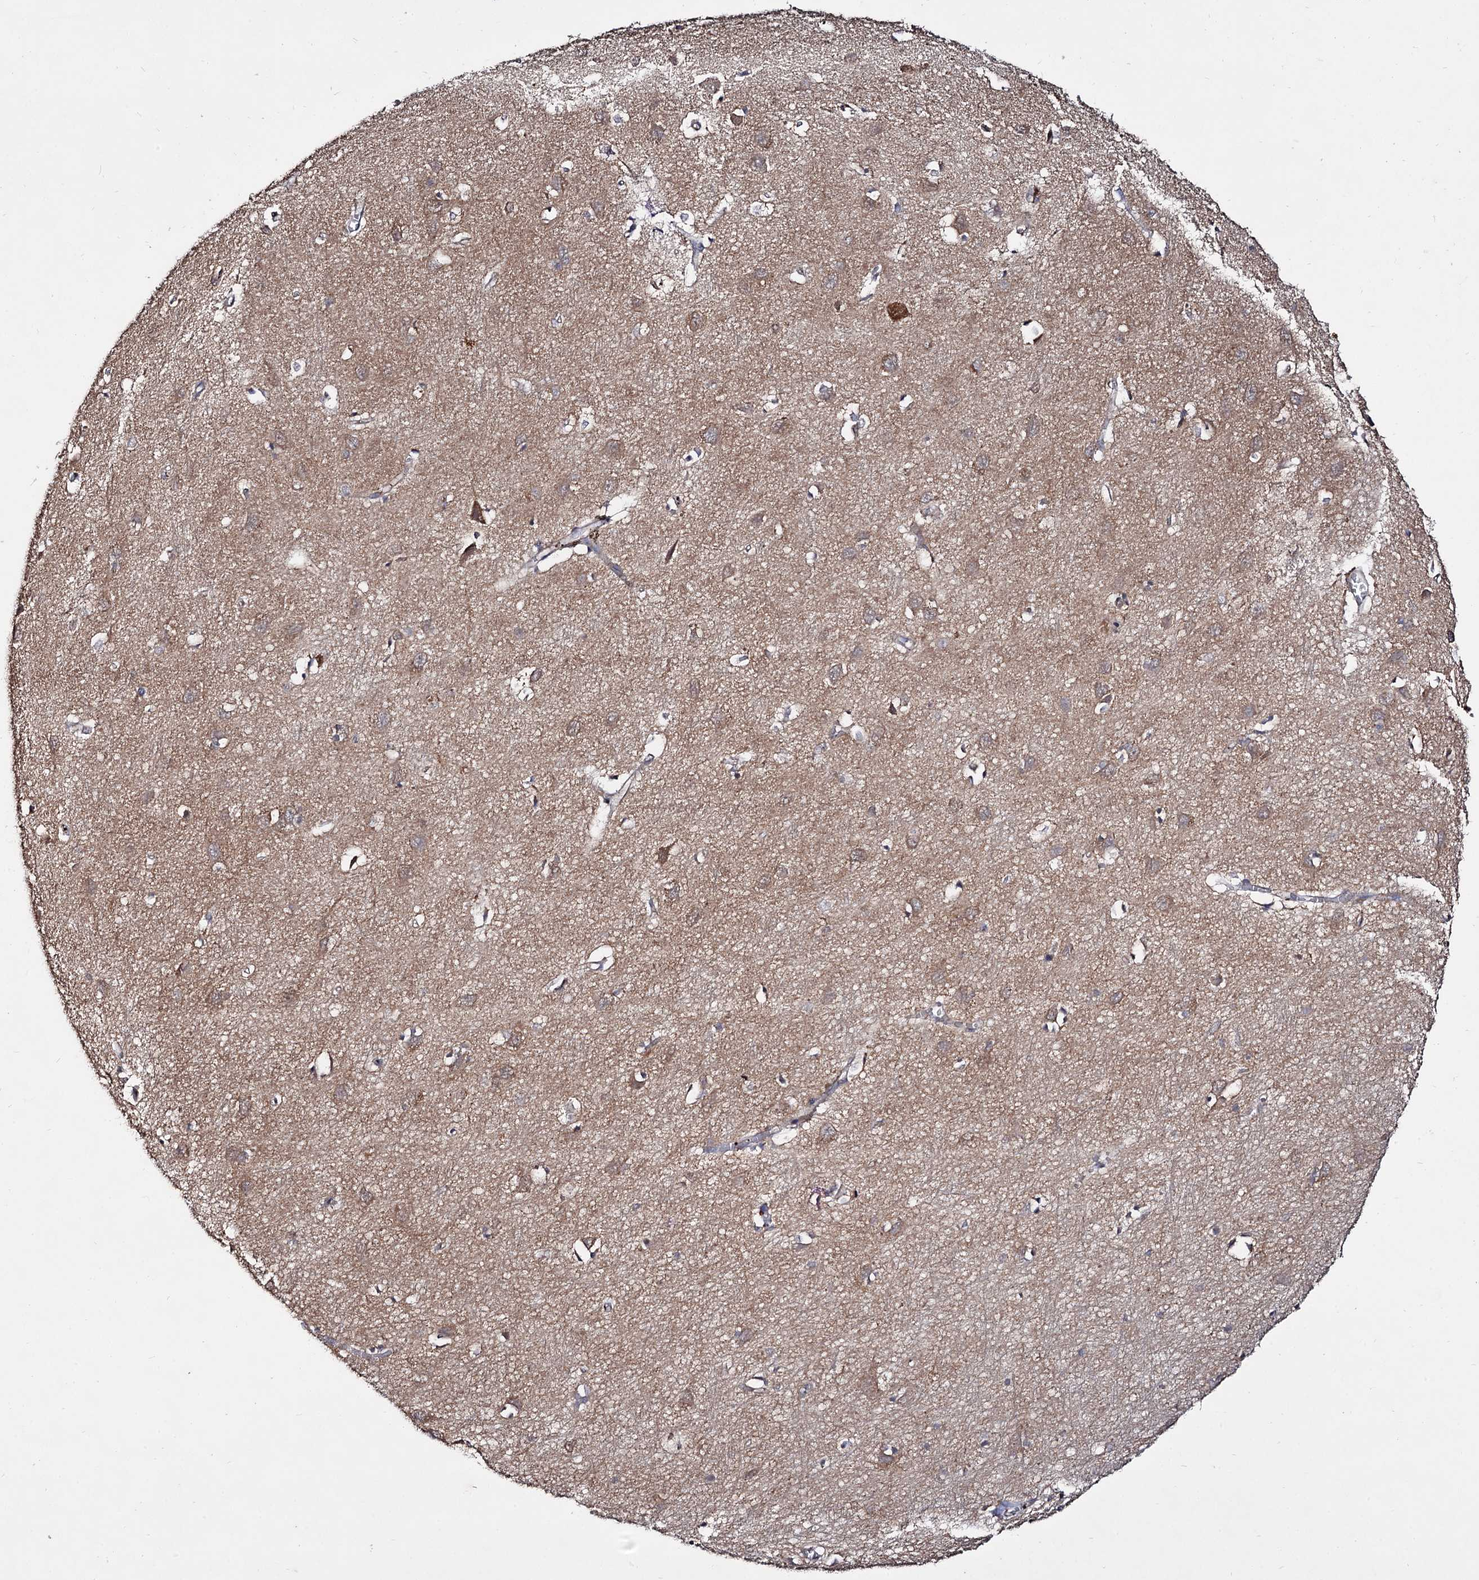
{"staining": {"intensity": "moderate", "quantity": ">75%", "location": "cytoplasmic/membranous"}, "tissue": "cerebral cortex", "cell_type": "Endothelial cells", "image_type": "normal", "snomed": [{"axis": "morphology", "description": "Normal tissue, NOS"}, {"axis": "topography", "description": "Cerebral cortex"}], "caption": "Immunohistochemical staining of benign cerebral cortex displays >75% levels of moderate cytoplasmic/membranous protein expression in about >75% of endothelial cells. (Brightfield microscopy of DAB IHC at high magnification).", "gene": "ARFIP2", "patient": {"sex": "female", "age": 64}}